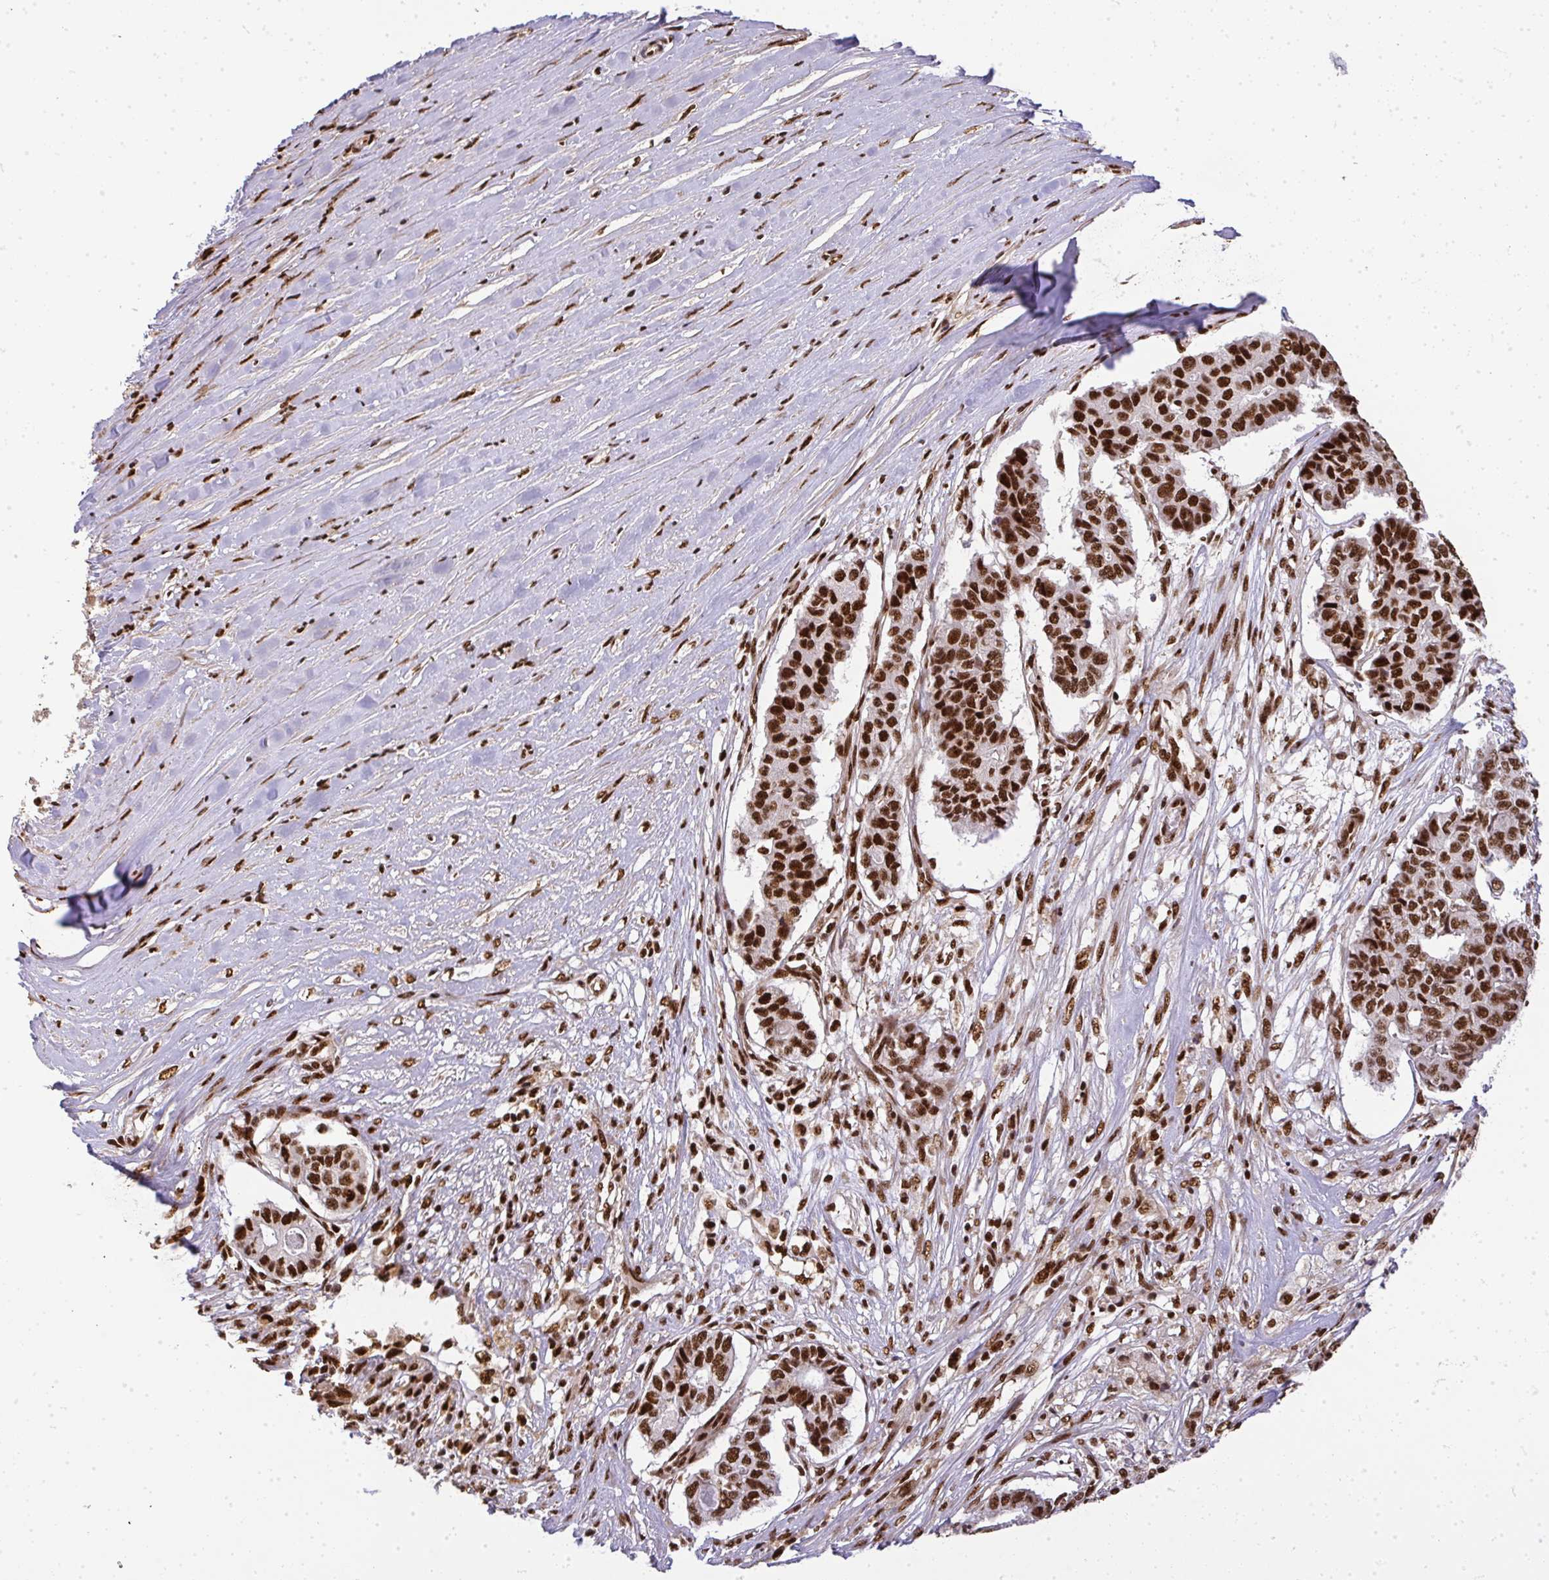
{"staining": {"intensity": "strong", "quantity": ">75%", "location": "nuclear"}, "tissue": "pancreatic cancer", "cell_type": "Tumor cells", "image_type": "cancer", "snomed": [{"axis": "morphology", "description": "Adenocarcinoma, NOS"}, {"axis": "topography", "description": "Pancreas"}], "caption": "This is a histology image of IHC staining of pancreatic cancer, which shows strong expression in the nuclear of tumor cells.", "gene": "U2AF1", "patient": {"sex": "male", "age": 50}}